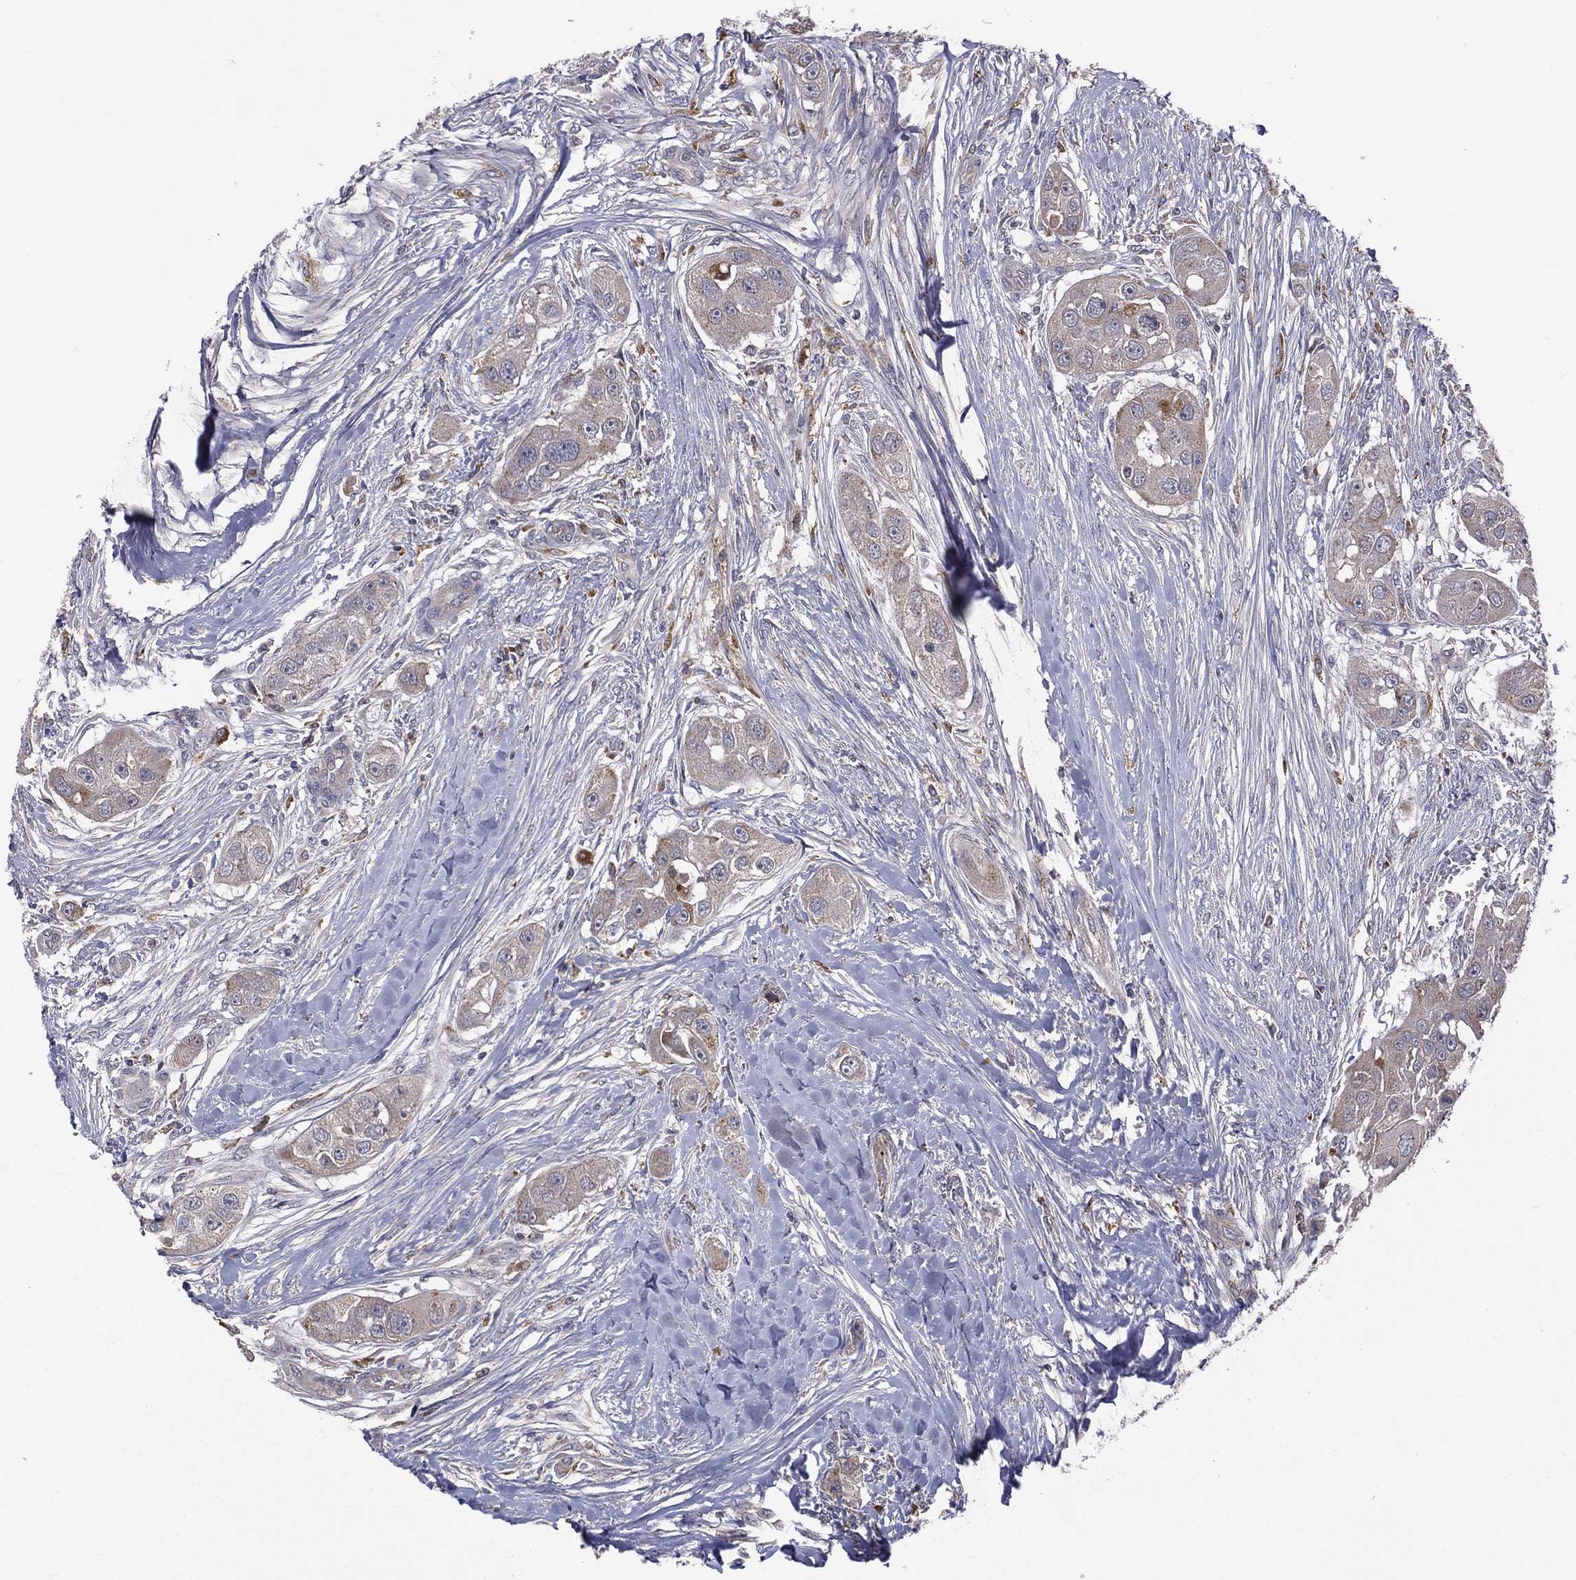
{"staining": {"intensity": "moderate", "quantity": "<25%", "location": "cytoplasmic/membranous"}, "tissue": "head and neck cancer", "cell_type": "Tumor cells", "image_type": "cancer", "snomed": [{"axis": "morphology", "description": "Normal tissue, NOS"}, {"axis": "morphology", "description": "Squamous cell carcinoma, NOS"}, {"axis": "topography", "description": "Skeletal muscle"}, {"axis": "topography", "description": "Head-Neck"}], "caption": "An image showing moderate cytoplasmic/membranous expression in about <25% of tumor cells in squamous cell carcinoma (head and neck), as visualized by brown immunohistochemical staining.", "gene": "STARD3", "patient": {"sex": "male", "age": 51}}